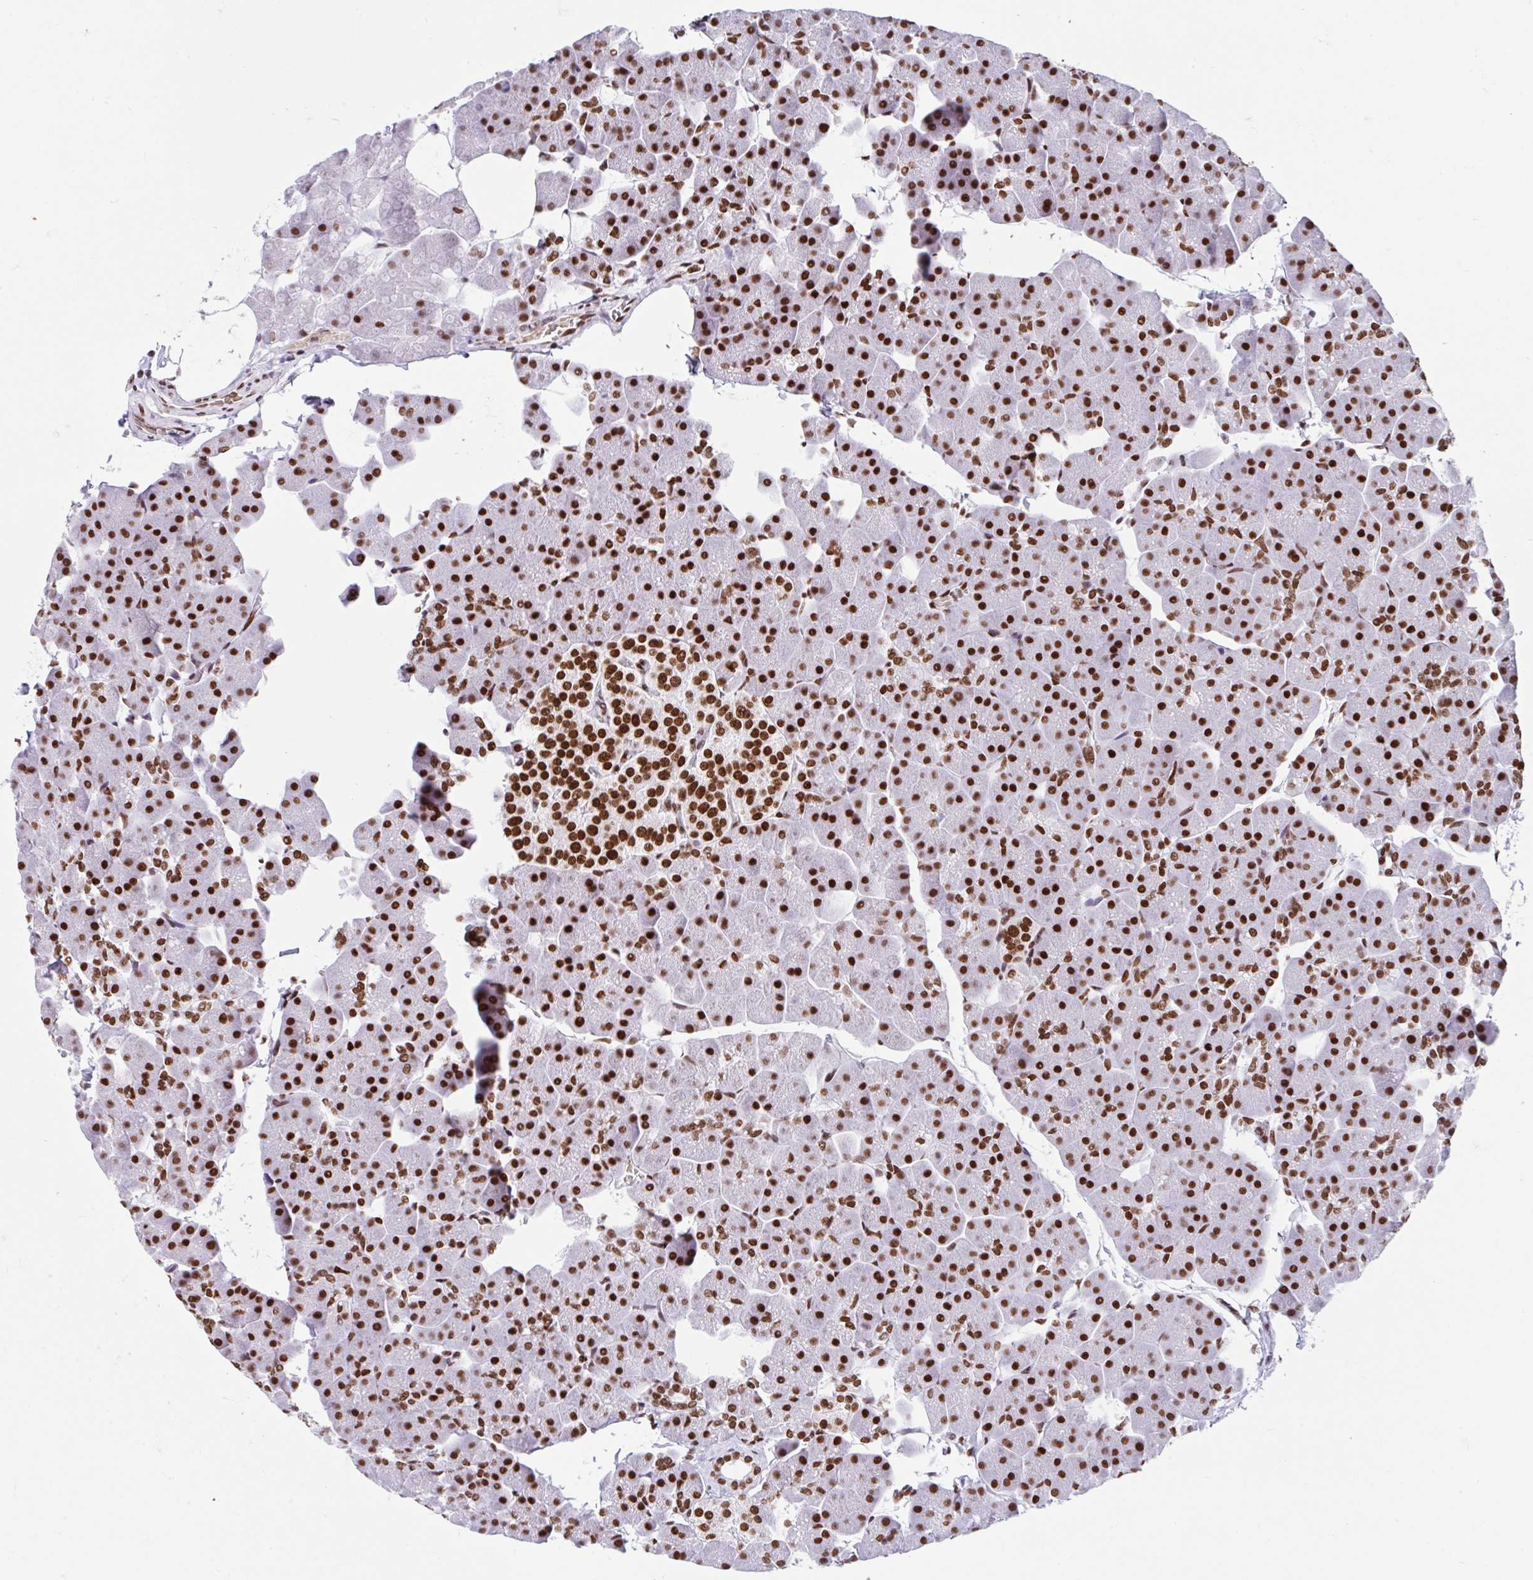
{"staining": {"intensity": "strong", "quantity": ">75%", "location": "nuclear"}, "tissue": "pancreas", "cell_type": "Exocrine glandular cells", "image_type": "normal", "snomed": [{"axis": "morphology", "description": "Normal tissue, NOS"}, {"axis": "topography", "description": "Pancreas"}], "caption": "Exocrine glandular cells exhibit high levels of strong nuclear staining in about >75% of cells in unremarkable human pancreas.", "gene": "KHDRBS1", "patient": {"sex": "male", "age": 35}}